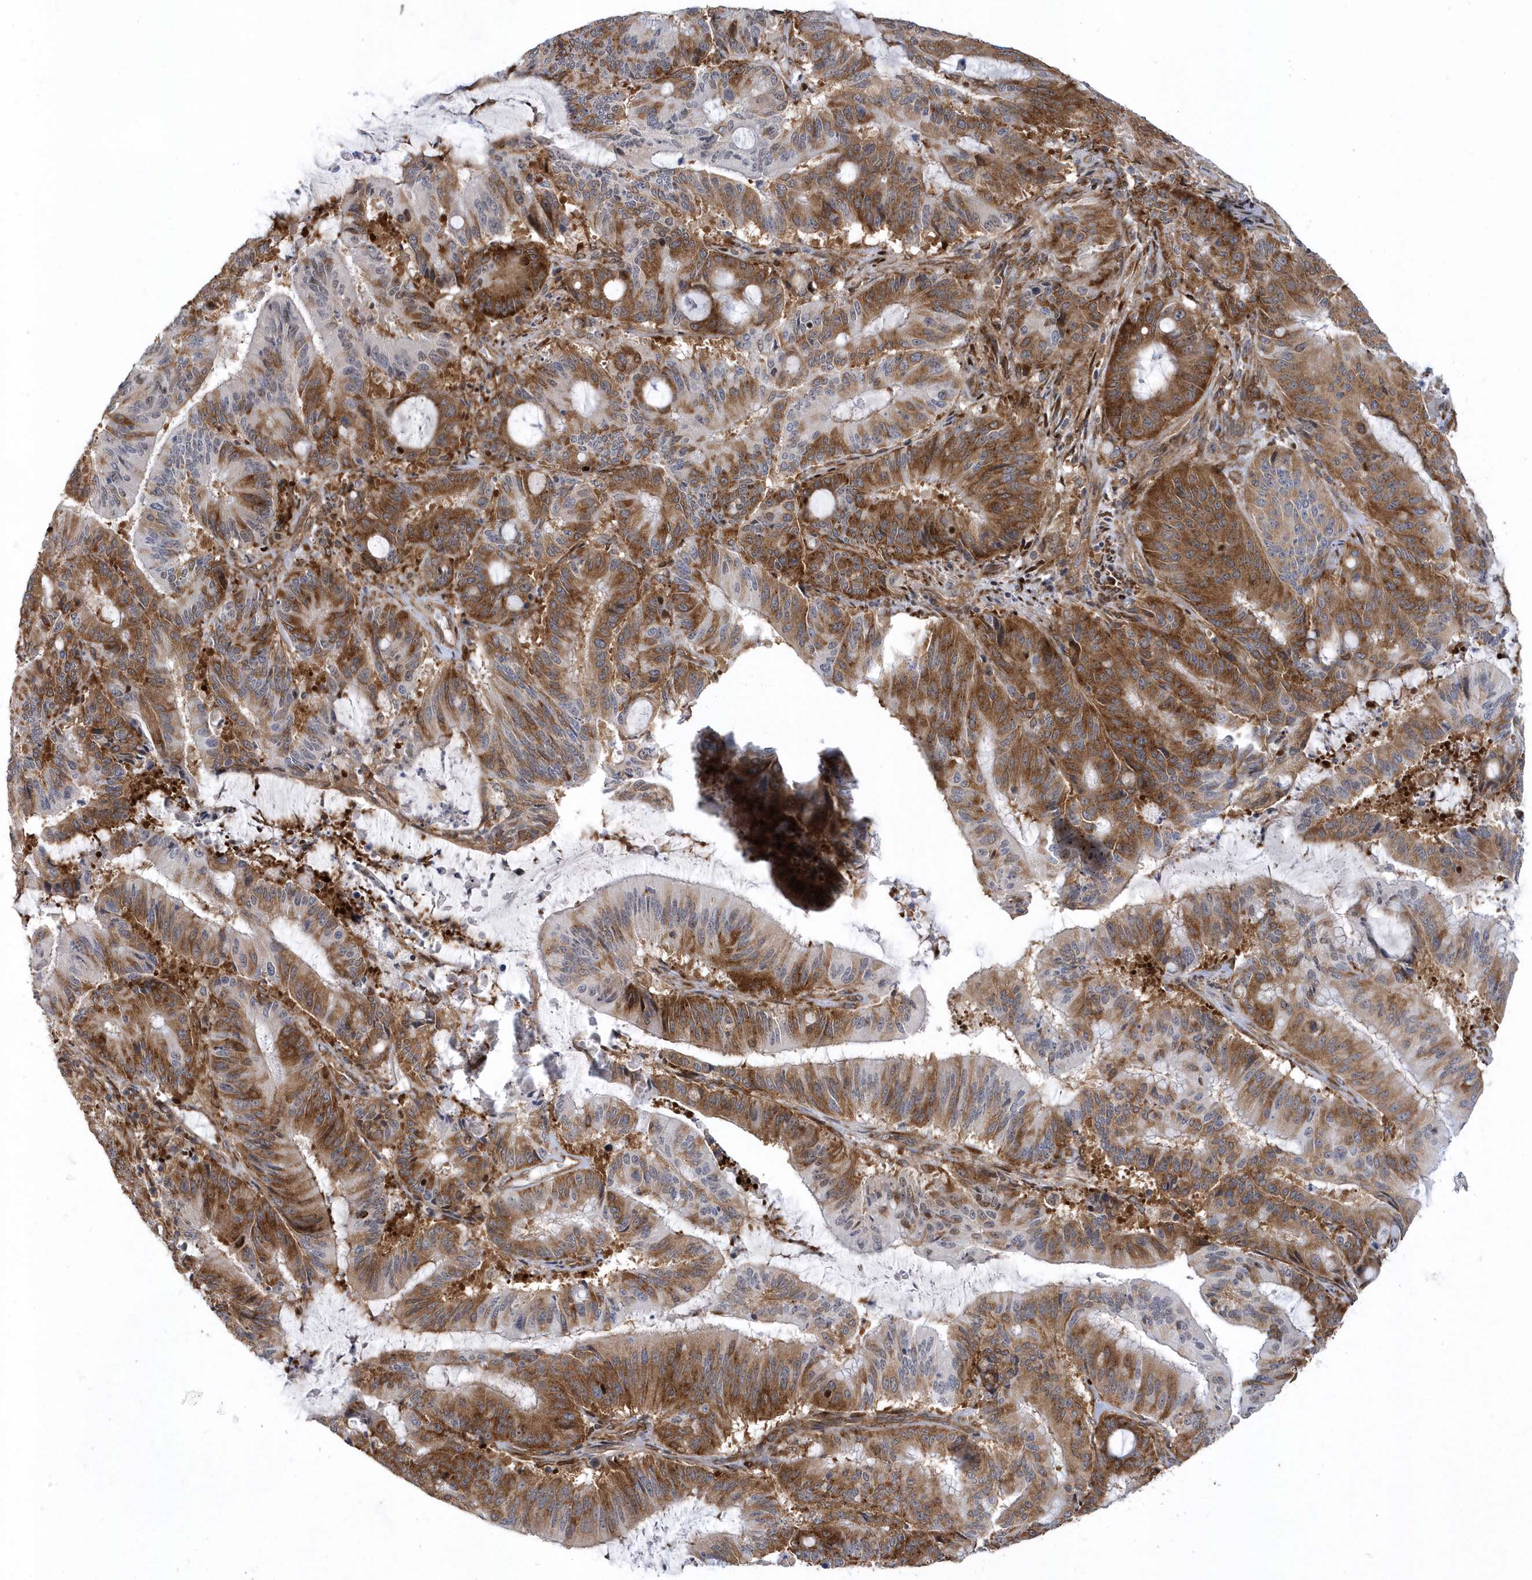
{"staining": {"intensity": "moderate", "quantity": ">75%", "location": "cytoplasmic/membranous"}, "tissue": "liver cancer", "cell_type": "Tumor cells", "image_type": "cancer", "snomed": [{"axis": "morphology", "description": "Normal tissue, NOS"}, {"axis": "morphology", "description": "Cholangiocarcinoma"}, {"axis": "topography", "description": "Liver"}, {"axis": "topography", "description": "Peripheral nerve tissue"}], "caption": "This histopathology image reveals IHC staining of human liver cholangiocarcinoma, with medium moderate cytoplasmic/membranous expression in about >75% of tumor cells.", "gene": "PHF1", "patient": {"sex": "female", "age": 73}}